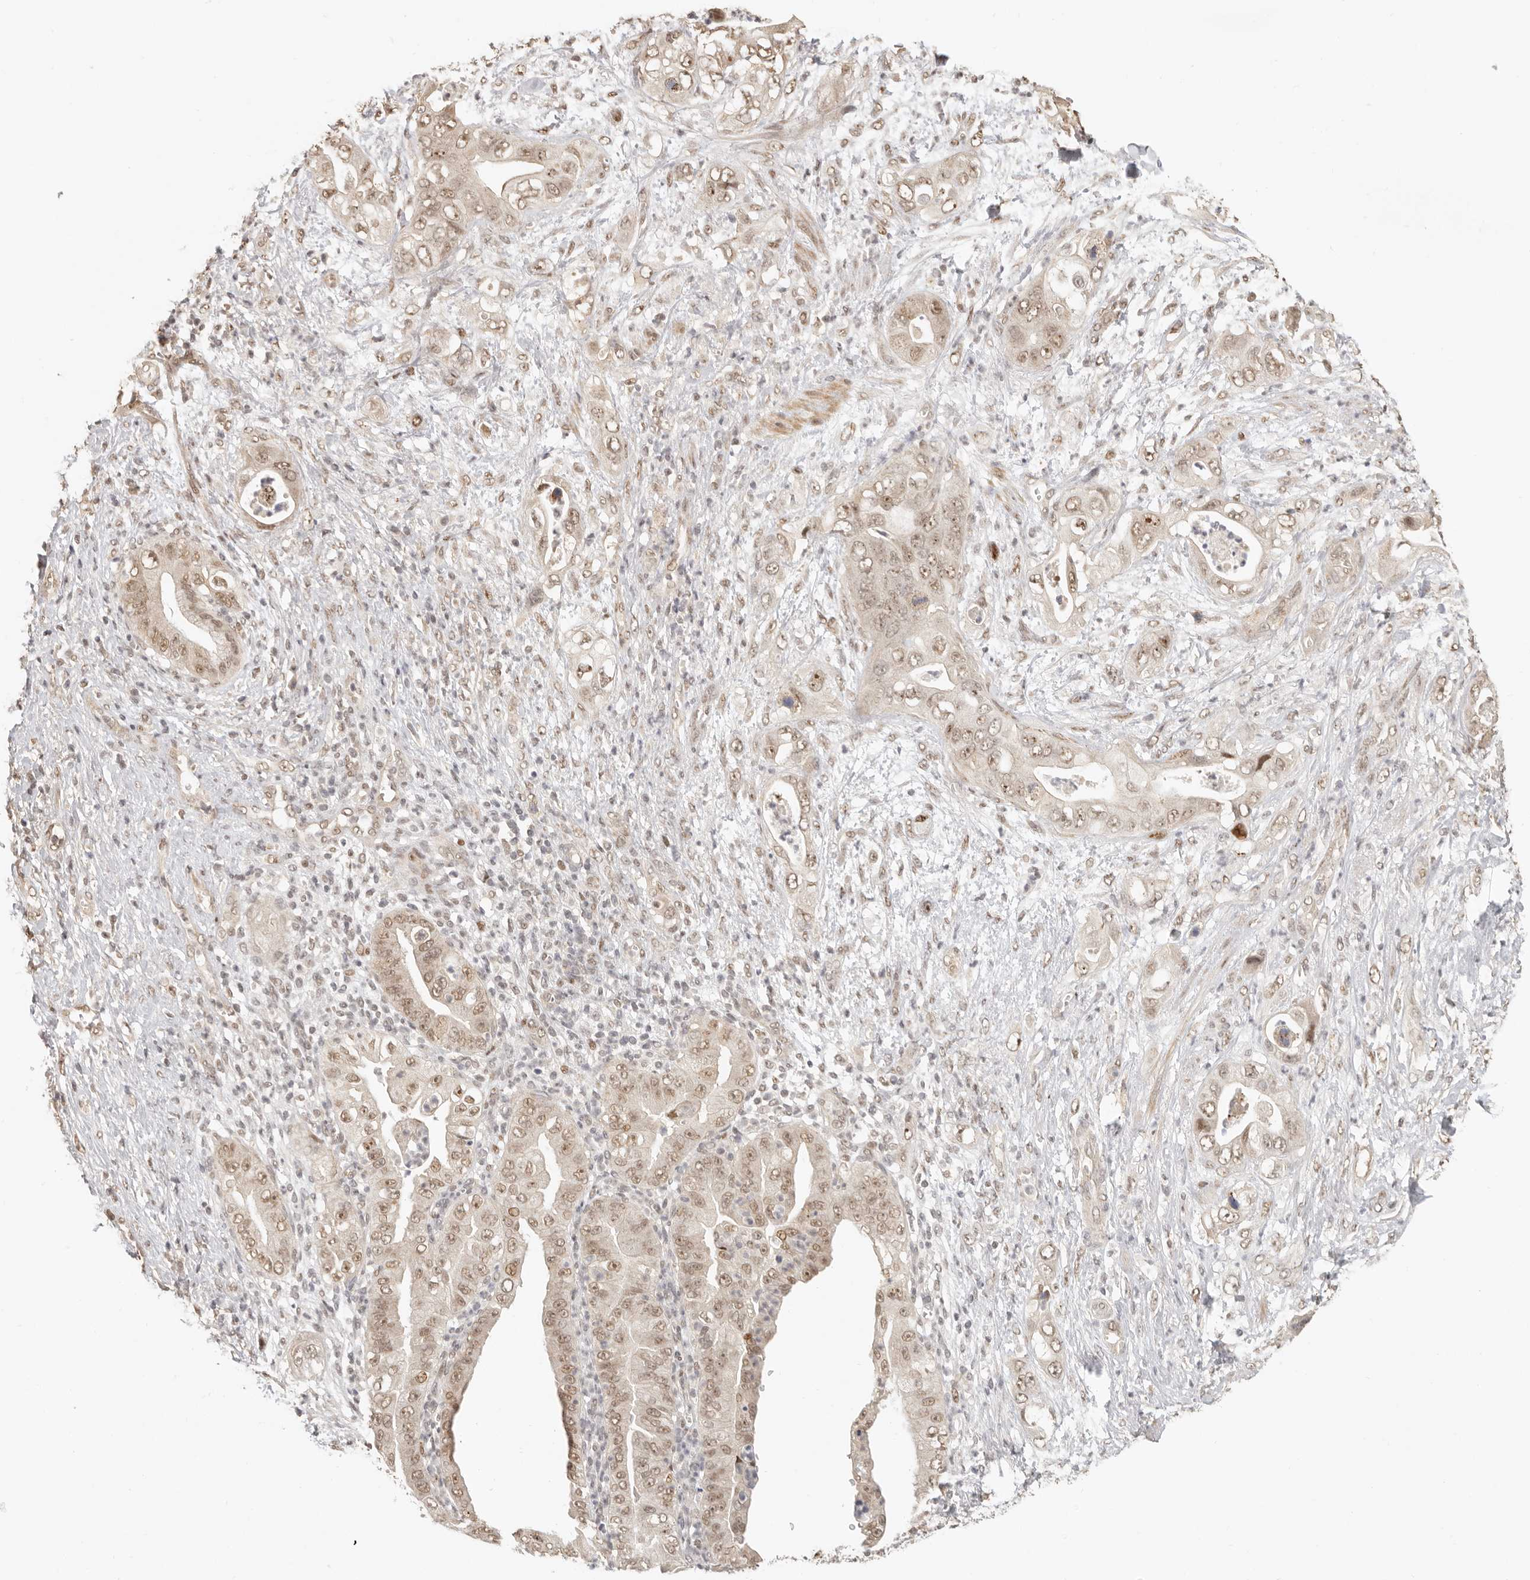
{"staining": {"intensity": "weak", "quantity": ">75%", "location": "nuclear"}, "tissue": "pancreatic cancer", "cell_type": "Tumor cells", "image_type": "cancer", "snomed": [{"axis": "morphology", "description": "Adenocarcinoma, NOS"}, {"axis": "topography", "description": "Pancreas"}], "caption": "An image showing weak nuclear staining in about >75% of tumor cells in pancreatic adenocarcinoma, as visualized by brown immunohistochemical staining.", "gene": "GPBP1L1", "patient": {"sex": "female", "age": 78}}